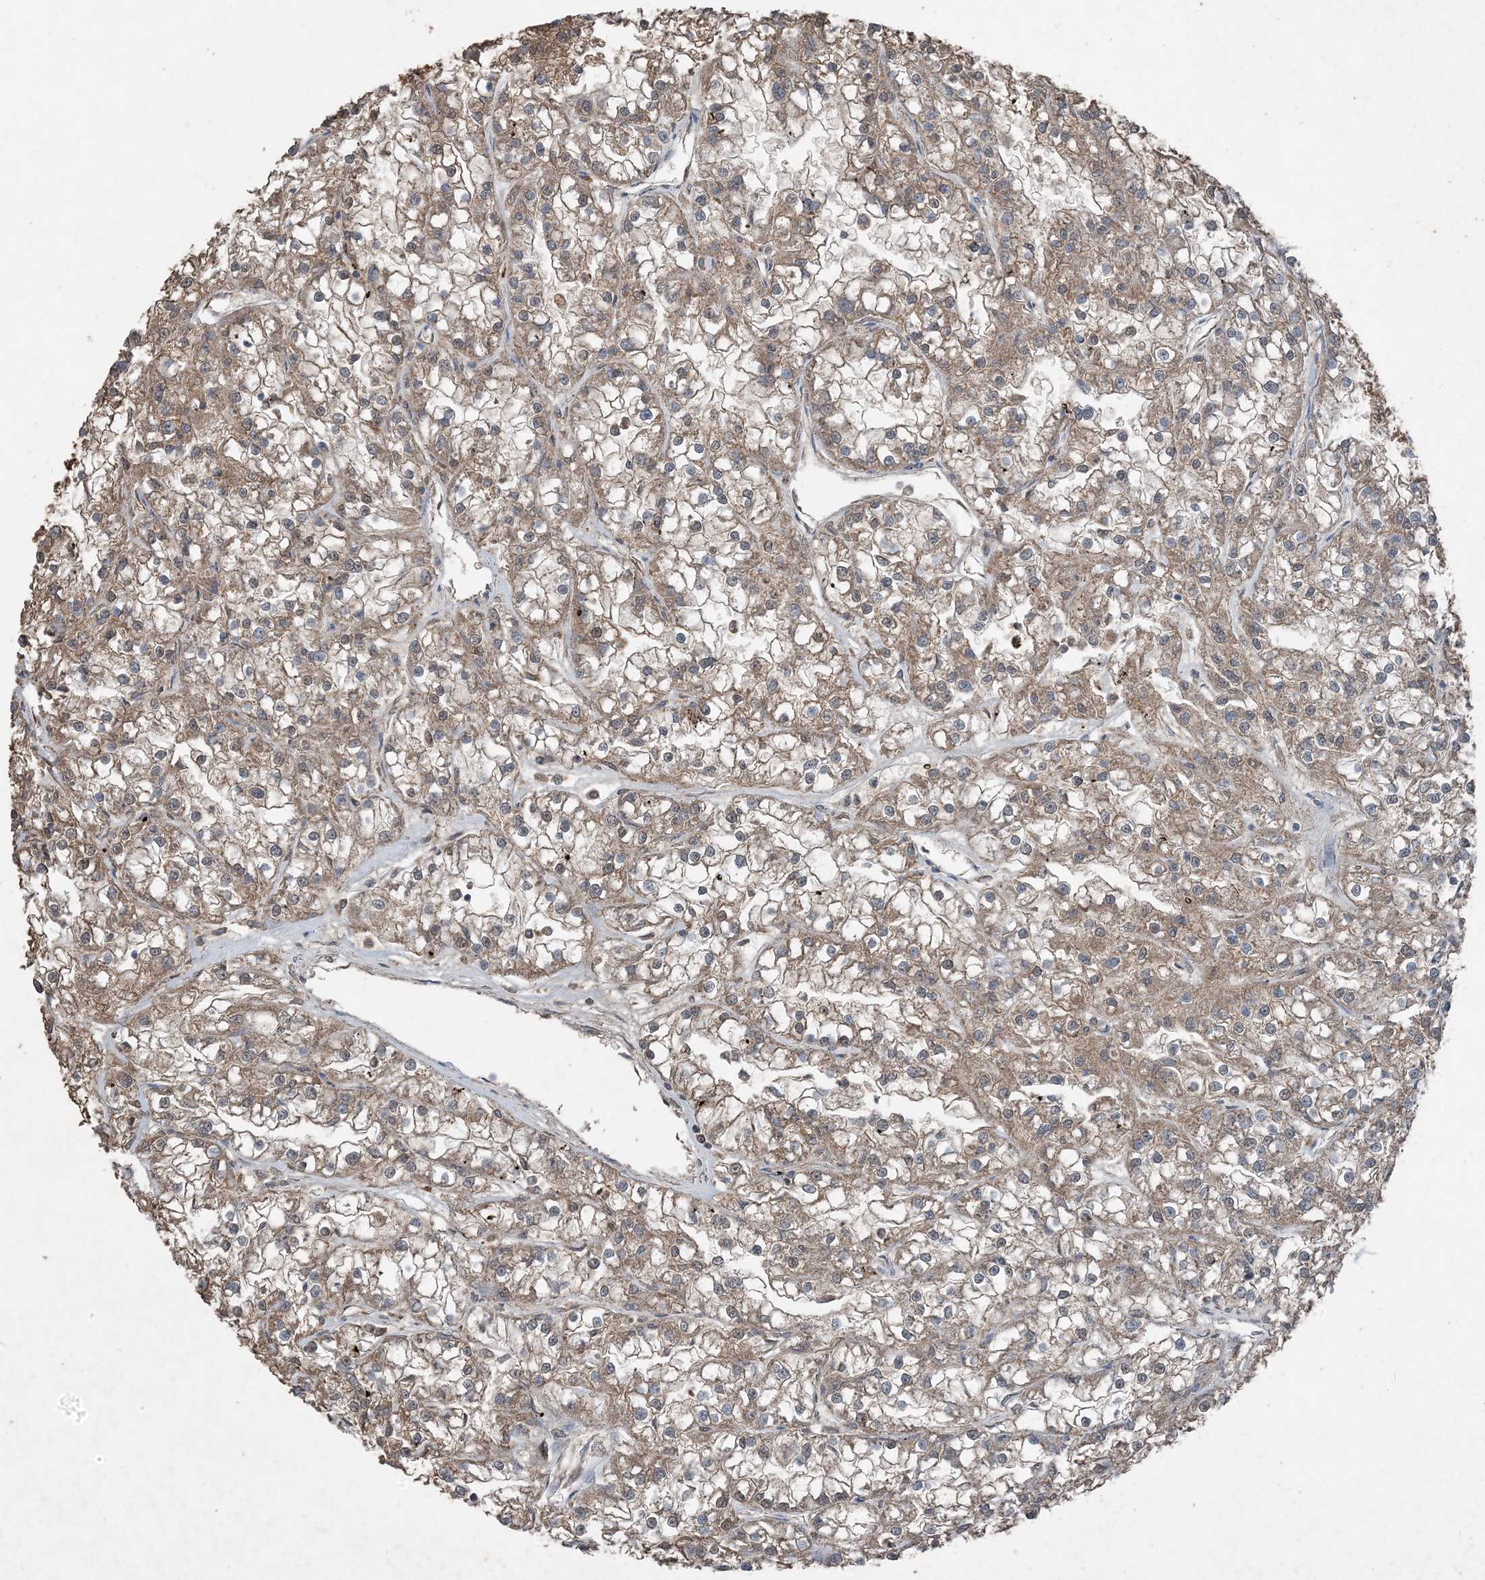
{"staining": {"intensity": "moderate", "quantity": ">75%", "location": "cytoplasmic/membranous"}, "tissue": "renal cancer", "cell_type": "Tumor cells", "image_type": "cancer", "snomed": [{"axis": "morphology", "description": "Adenocarcinoma, NOS"}, {"axis": "topography", "description": "Kidney"}], "caption": "Adenocarcinoma (renal) stained with DAB (3,3'-diaminobenzidine) immunohistochemistry (IHC) shows medium levels of moderate cytoplasmic/membranous positivity in approximately >75% of tumor cells.", "gene": "FCN3", "patient": {"sex": "female", "age": 52}}